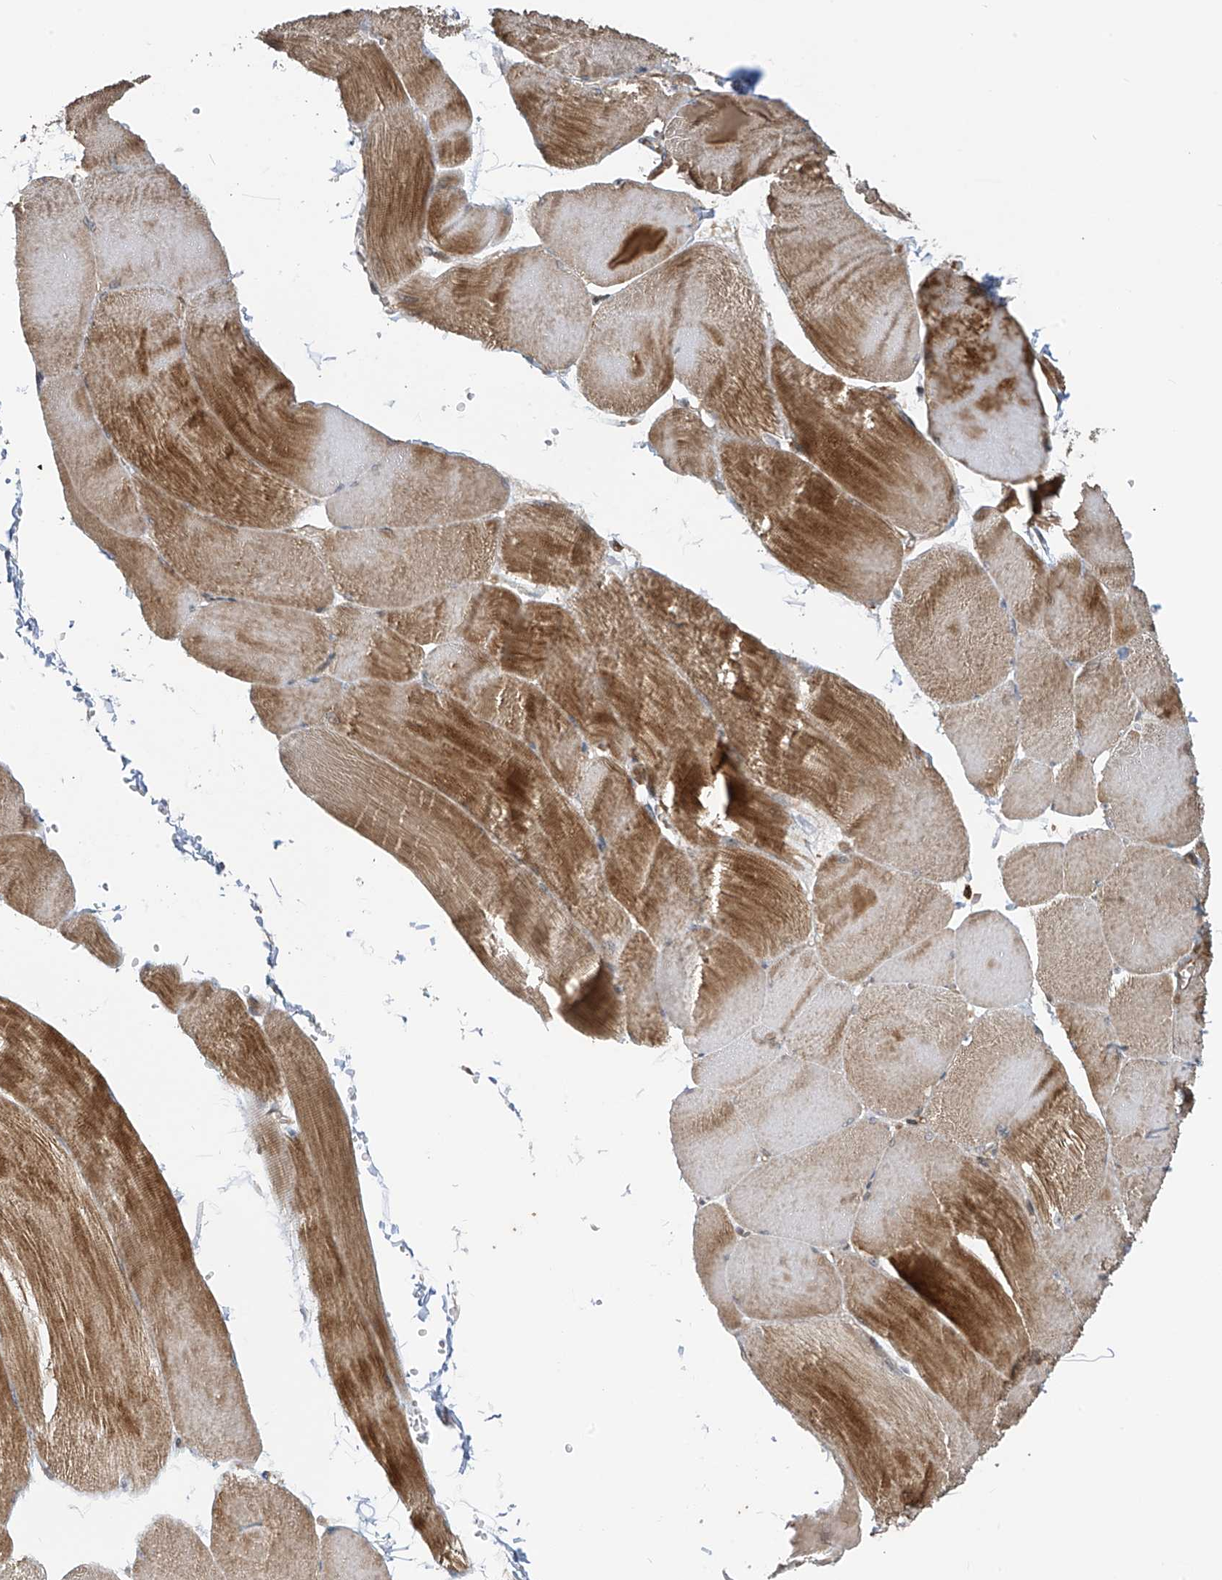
{"staining": {"intensity": "moderate", "quantity": "25%-75%", "location": "cytoplasmic/membranous"}, "tissue": "skeletal muscle", "cell_type": "Myocytes", "image_type": "normal", "snomed": [{"axis": "morphology", "description": "Normal tissue, NOS"}, {"axis": "morphology", "description": "Basal cell carcinoma"}, {"axis": "topography", "description": "Skeletal muscle"}], "caption": "Unremarkable skeletal muscle displays moderate cytoplasmic/membranous staining in approximately 25%-75% of myocytes Nuclei are stained in blue..", "gene": "ATAD2B", "patient": {"sex": "female", "age": 64}}